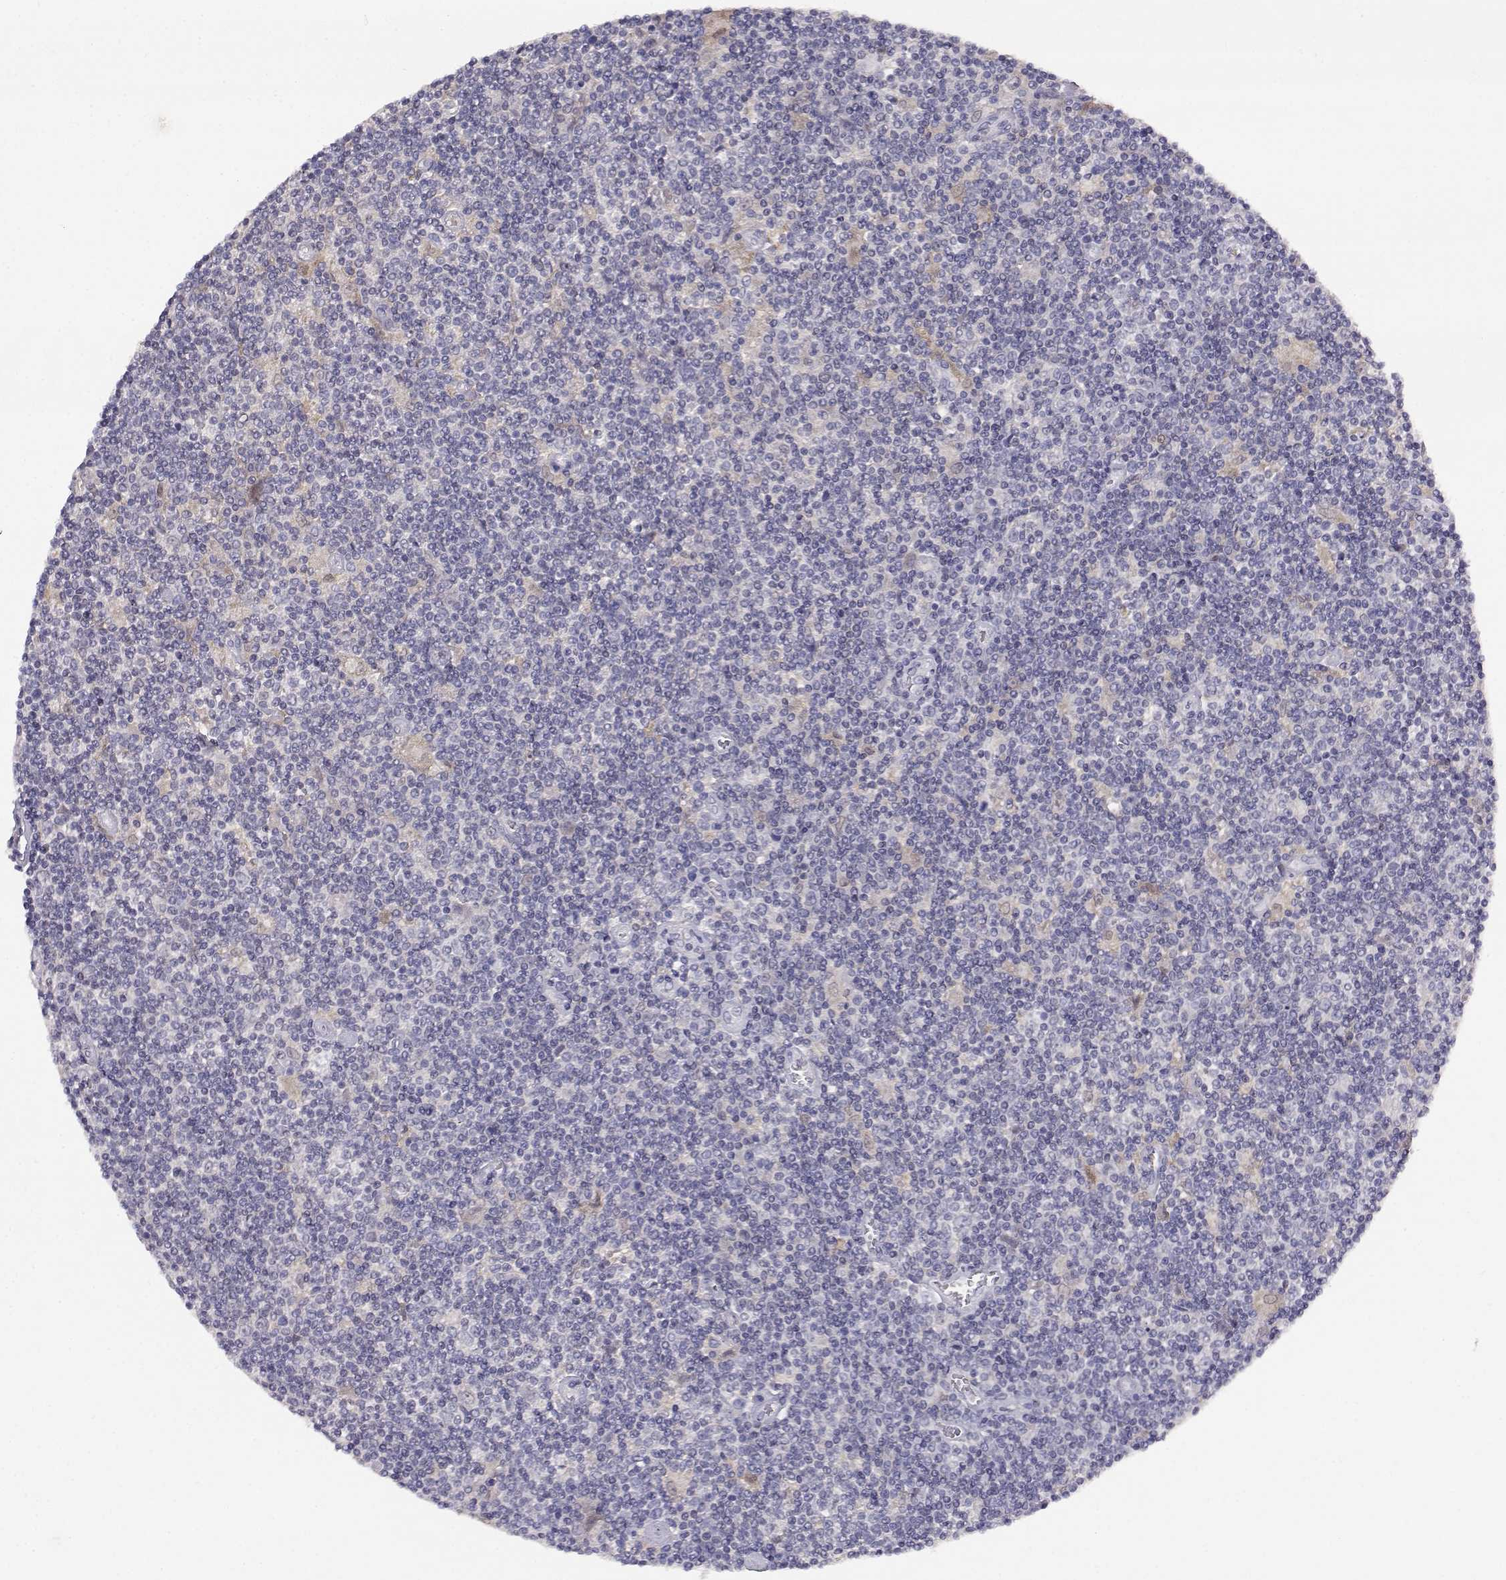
{"staining": {"intensity": "negative", "quantity": "none", "location": "none"}, "tissue": "lymphoma", "cell_type": "Tumor cells", "image_type": "cancer", "snomed": [{"axis": "morphology", "description": "Hodgkin's disease, NOS"}, {"axis": "topography", "description": "Lymph node"}], "caption": "Image shows no protein positivity in tumor cells of Hodgkin's disease tissue.", "gene": "AKR1B1", "patient": {"sex": "male", "age": 40}}